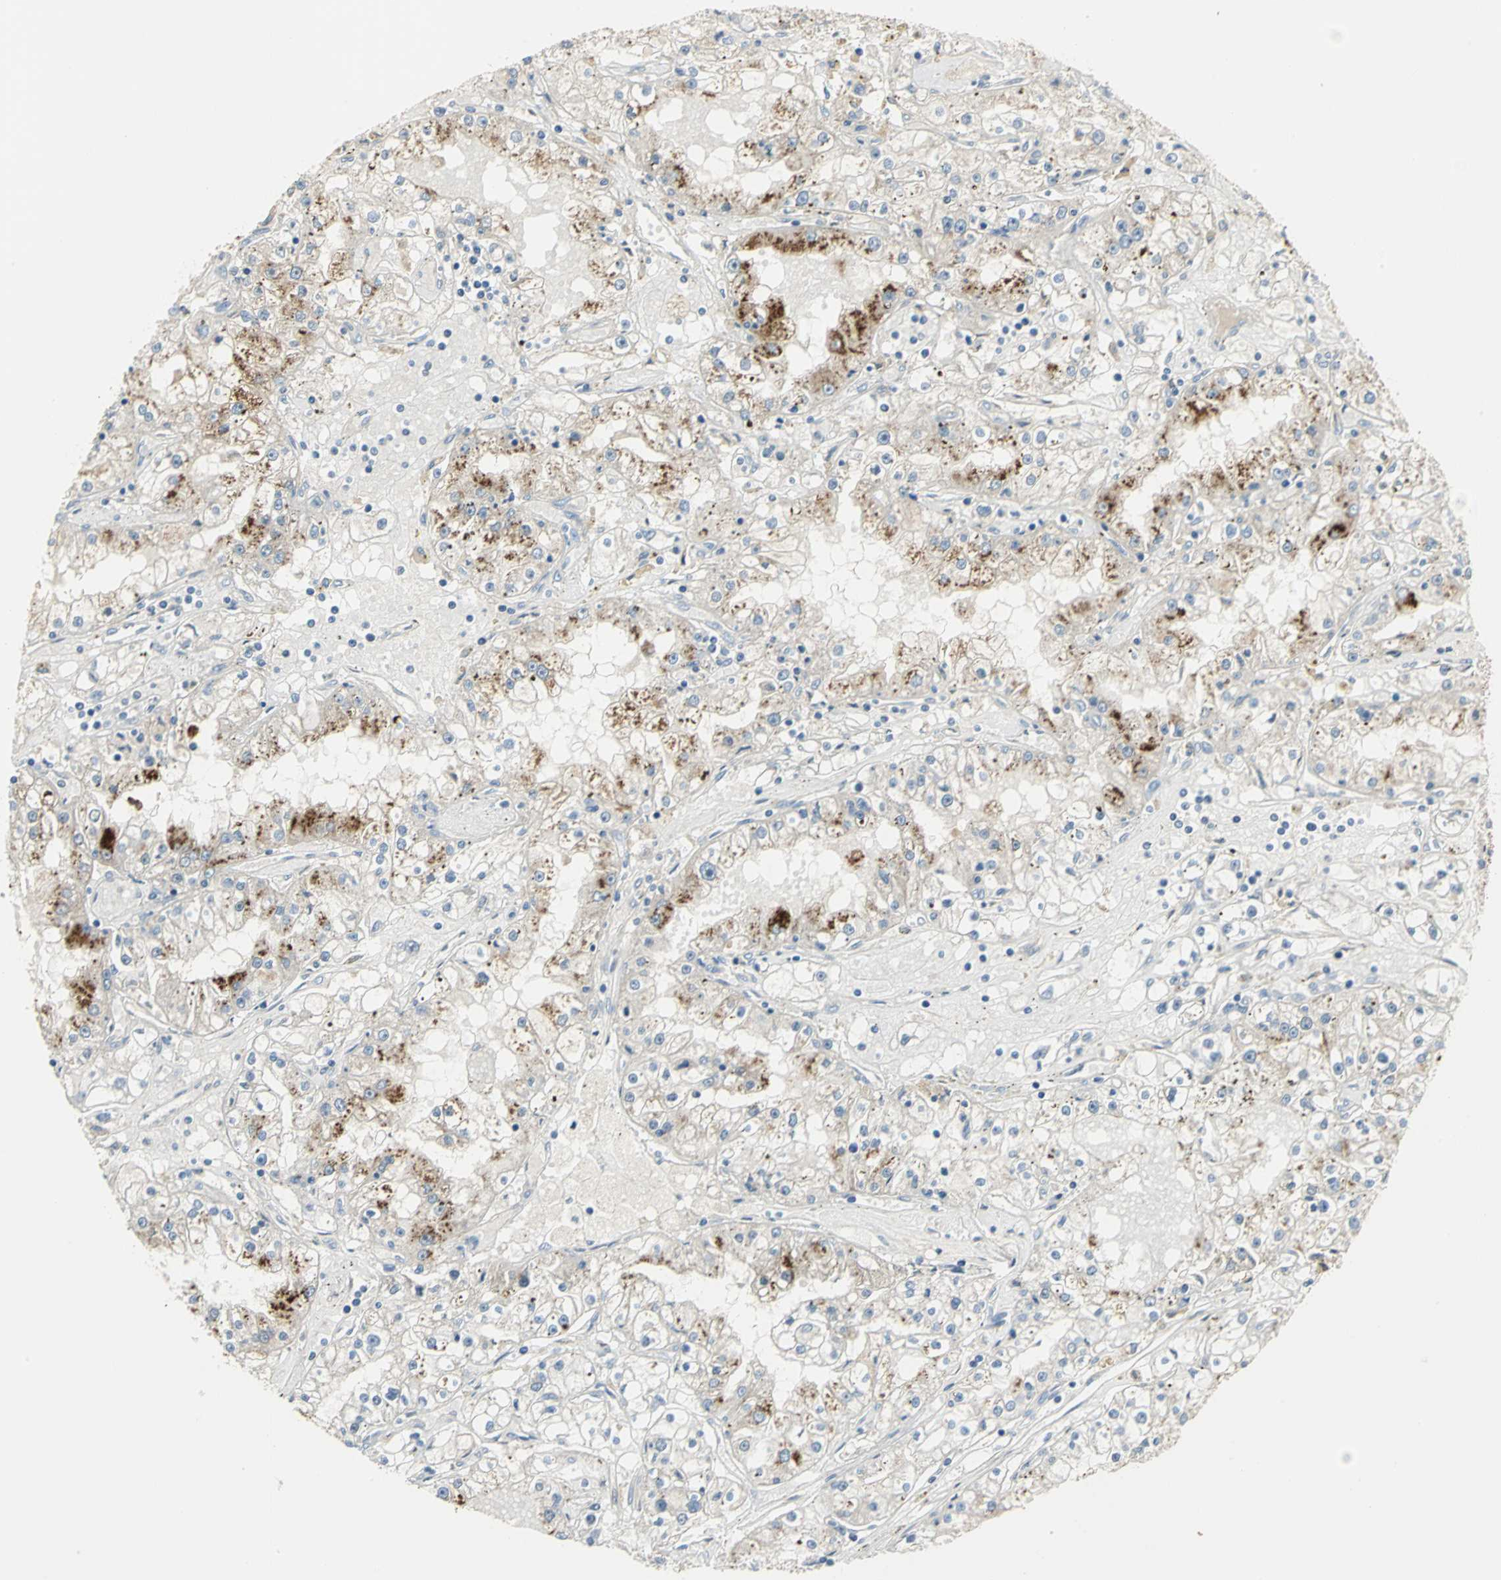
{"staining": {"intensity": "strong", "quantity": "<25%", "location": "cytoplasmic/membranous"}, "tissue": "renal cancer", "cell_type": "Tumor cells", "image_type": "cancer", "snomed": [{"axis": "morphology", "description": "Adenocarcinoma, NOS"}, {"axis": "topography", "description": "Kidney"}], "caption": "IHC photomicrograph of neoplastic tissue: human renal cancer (adenocarcinoma) stained using immunohistochemistry shows medium levels of strong protein expression localized specifically in the cytoplasmic/membranous of tumor cells, appearing as a cytoplasmic/membranous brown color.", "gene": "PROC", "patient": {"sex": "male", "age": 56}}